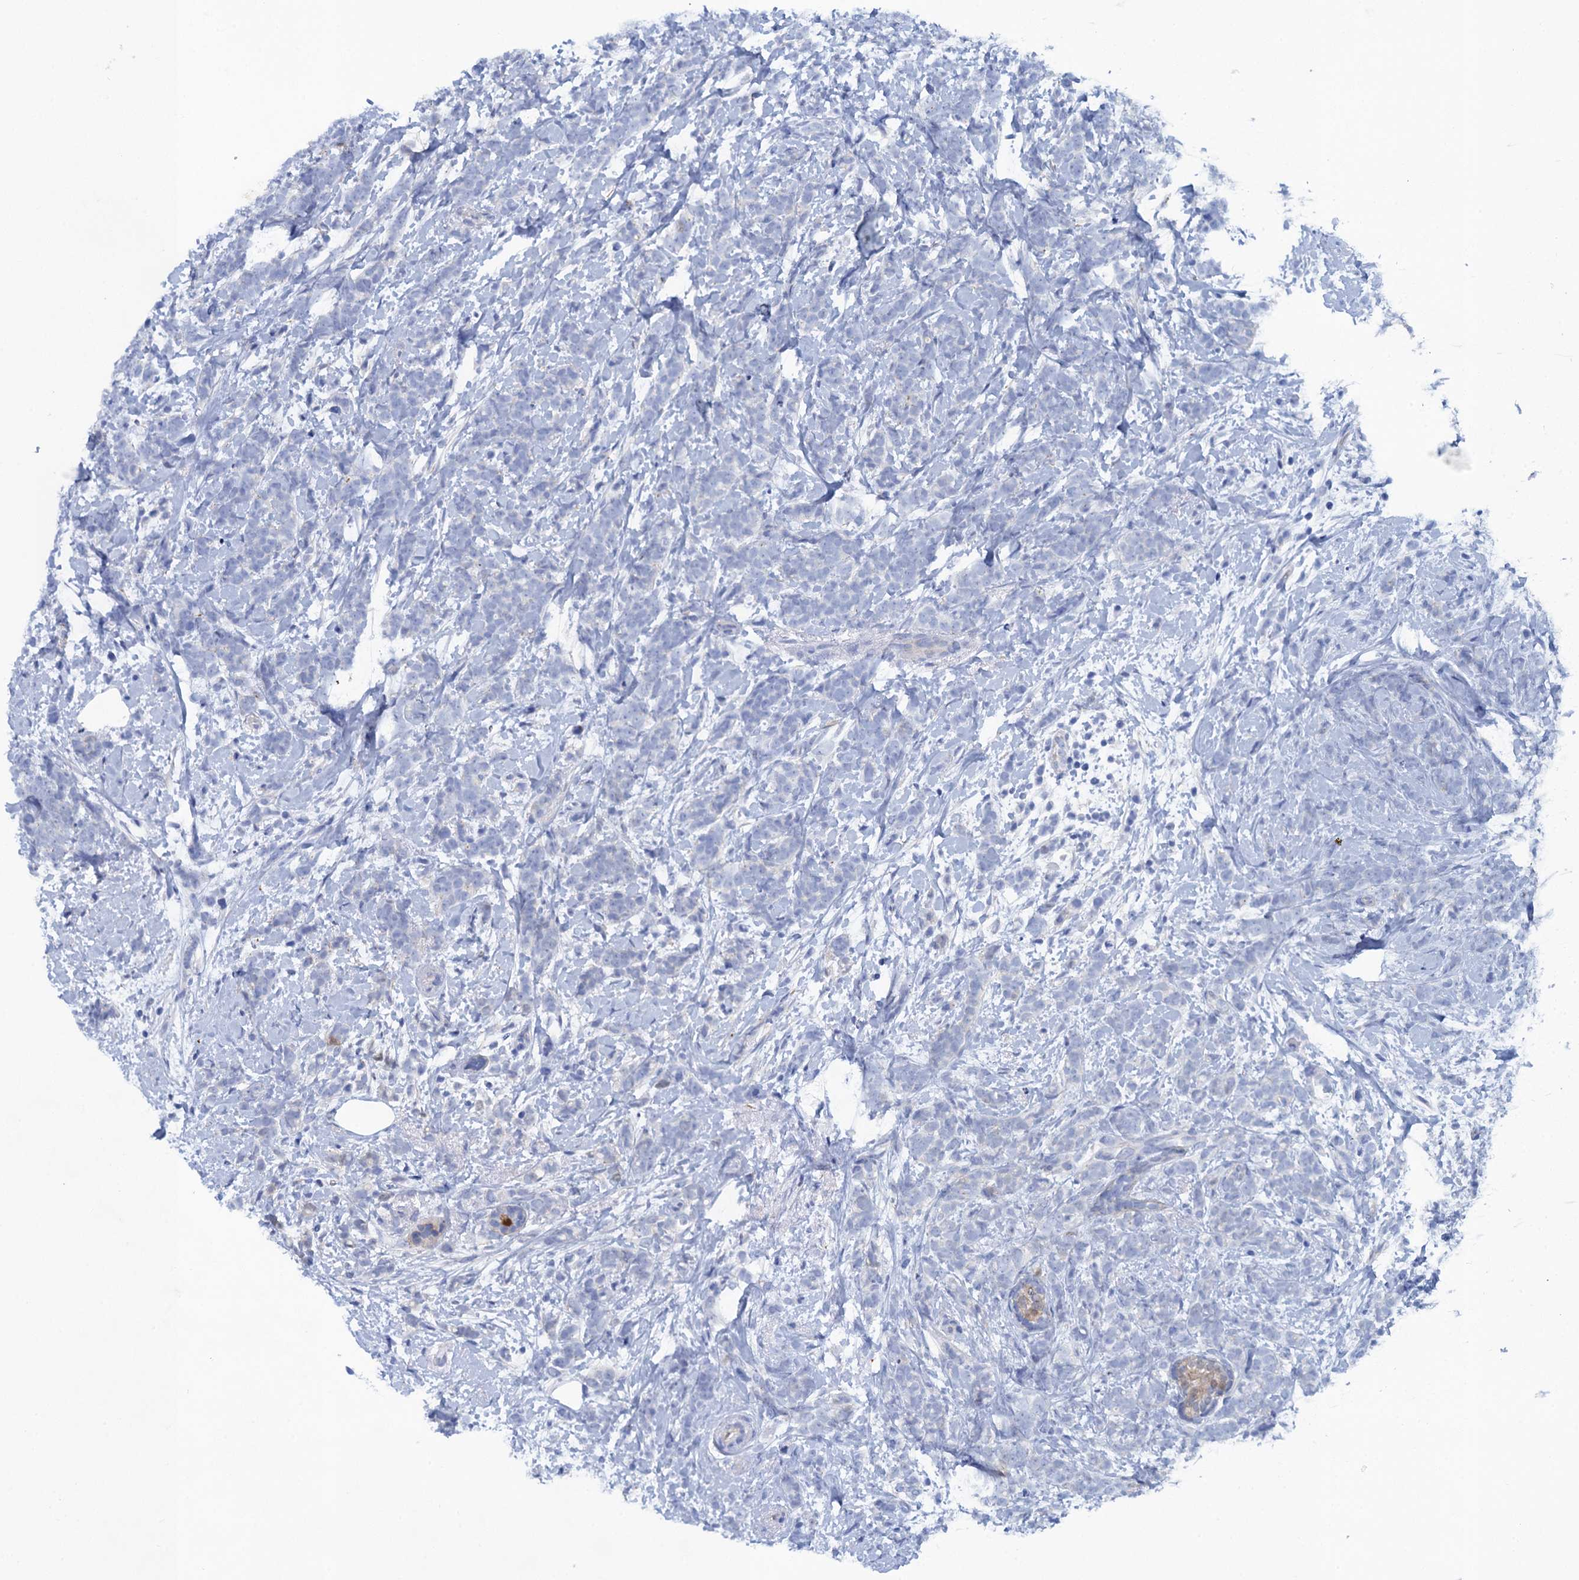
{"staining": {"intensity": "negative", "quantity": "none", "location": "none"}, "tissue": "breast cancer", "cell_type": "Tumor cells", "image_type": "cancer", "snomed": [{"axis": "morphology", "description": "Lobular carcinoma"}, {"axis": "topography", "description": "Breast"}], "caption": "An image of breast cancer stained for a protein displays no brown staining in tumor cells.", "gene": "CALML5", "patient": {"sex": "female", "age": 58}}